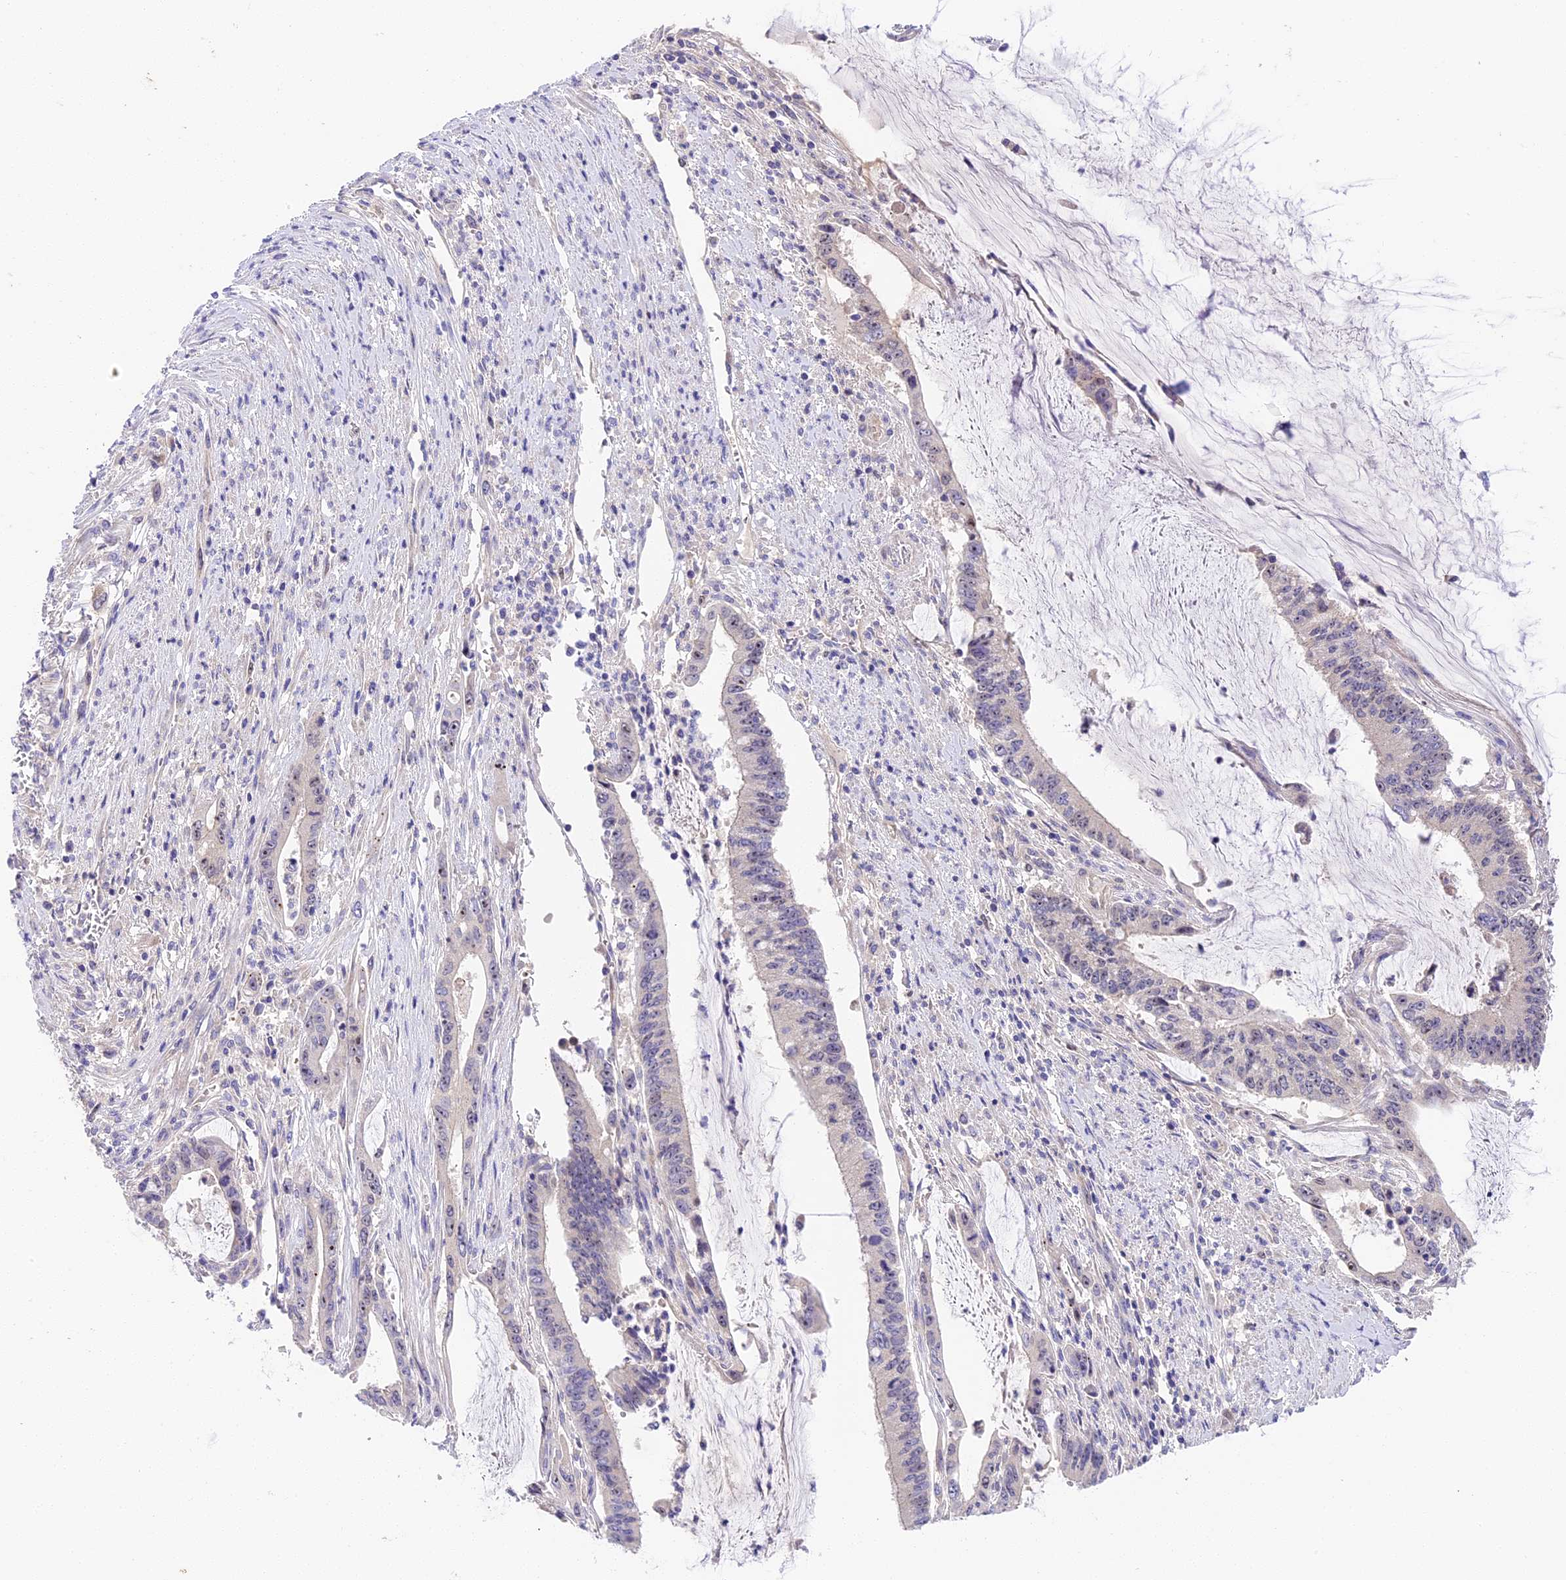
{"staining": {"intensity": "weak", "quantity": "<25%", "location": "nuclear"}, "tissue": "pancreatic cancer", "cell_type": "Tumor cells", "image_type": "cancer", "snomed": [{"axis": "morphology", "description": "Adenocarcinoma, NOS"}, {"axis": "topography", "description": "Pancreas"}], "caption": "This is an immunohistochemistry micrograph of pancreatic cancer. There is no positivity in tumor cells.", "gene": "RAD51", "patient": {"sex": "female", "age": 50}}